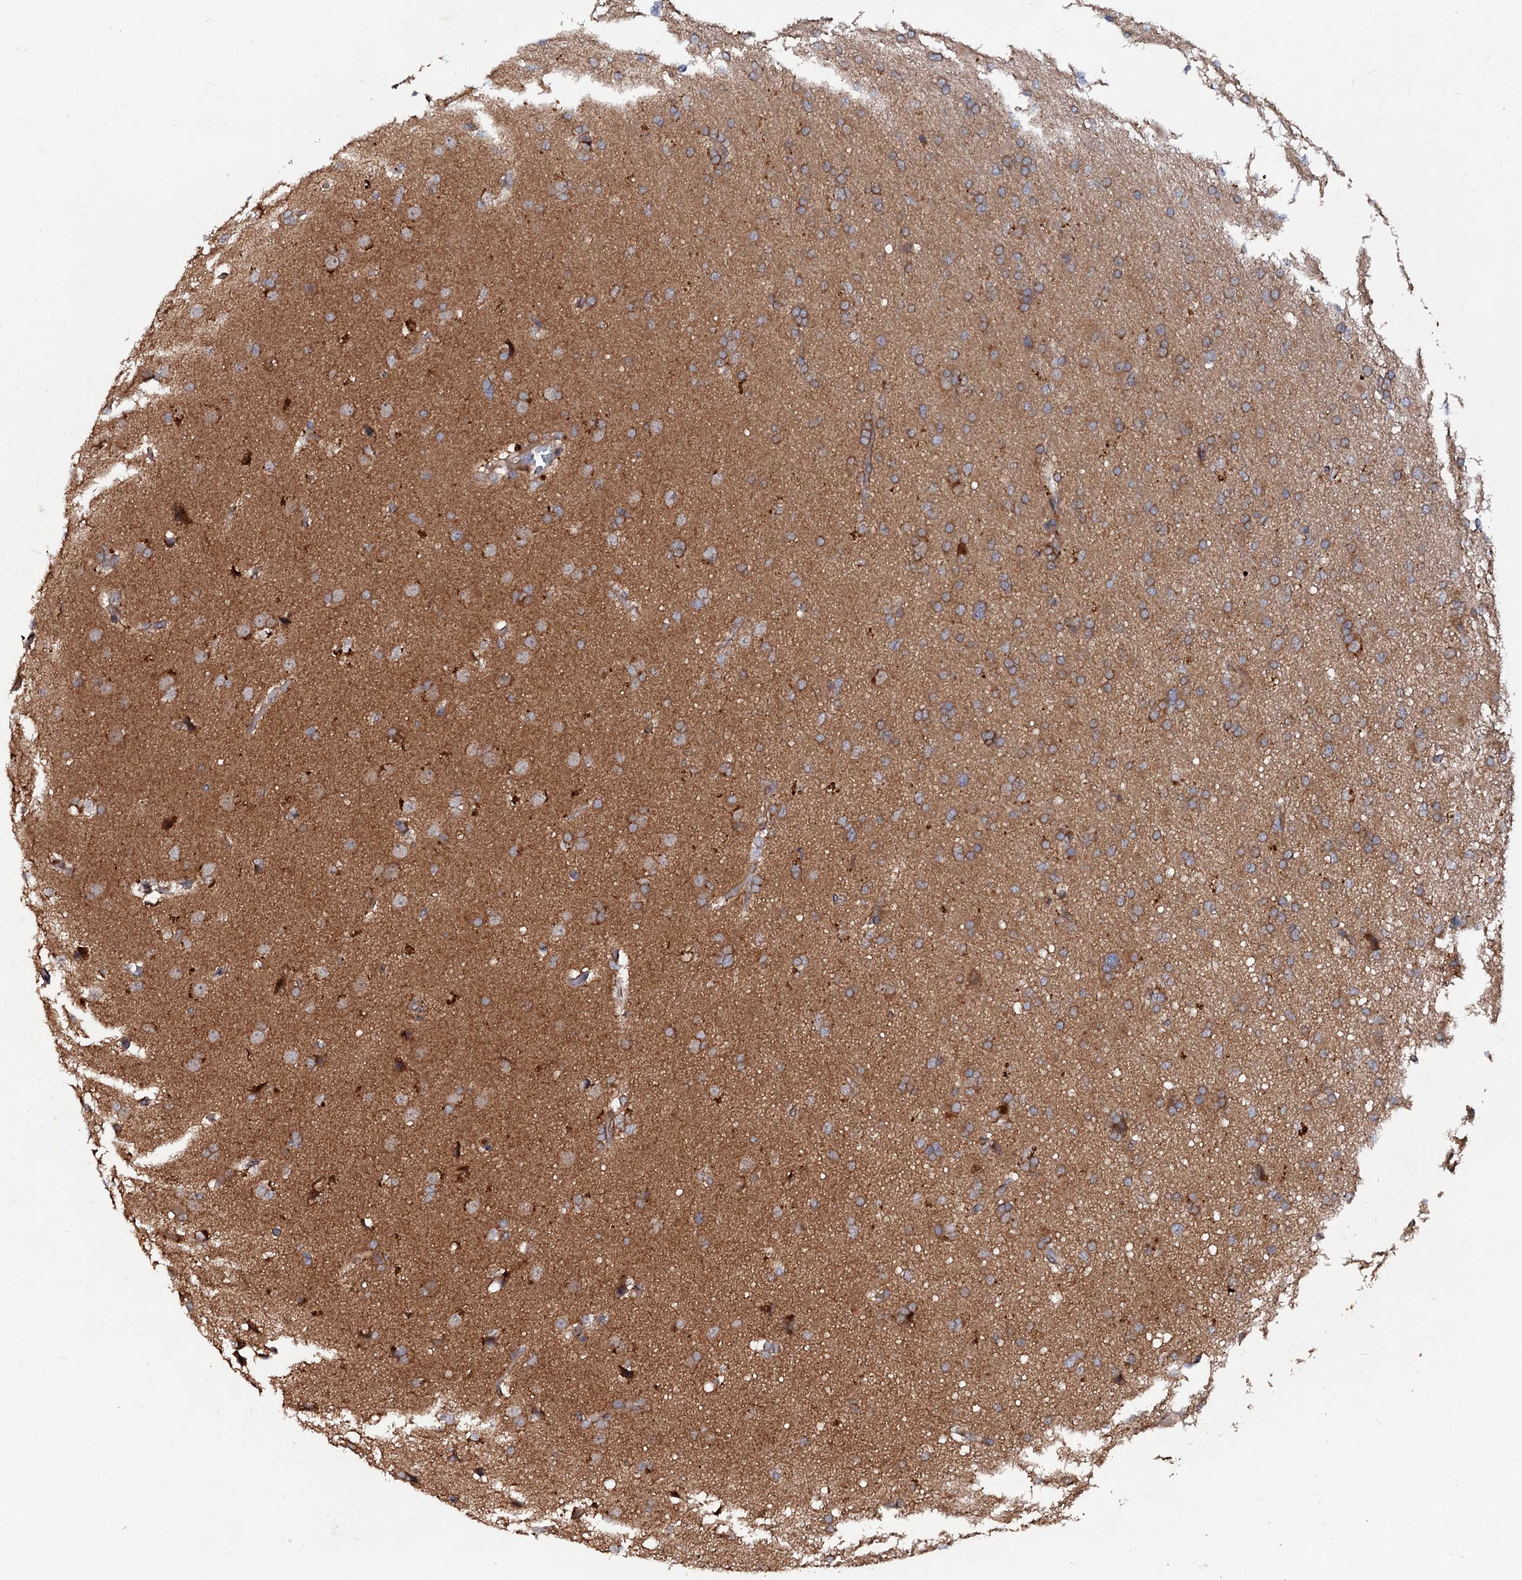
{"staining": {"intensity": "moderate", "quantity": "<25%", "location": "cytoplasmic/membranous"}, "tissue": "glioma", "cell_type": "Tumor cells", "image_type": "cancer", "snomed": [{"axis": "morphology", "description": "Glioma, malignant, High grade"}, {"axis": "topography", "description": "Cerebral cortex"}], "caption": "Protein analysis of glioma tissue exhibits moderate cytoplasmic/membranous positivity in approximately <25% of tumor cells. The staining was performed using DAB (3,3'-diaminobenzidine), with brown indicating positive protein expression. Nuclei are stained blue with hematoxylin.", "gene": "VPS29", "patient": {"sex": "female", "age": 36}}